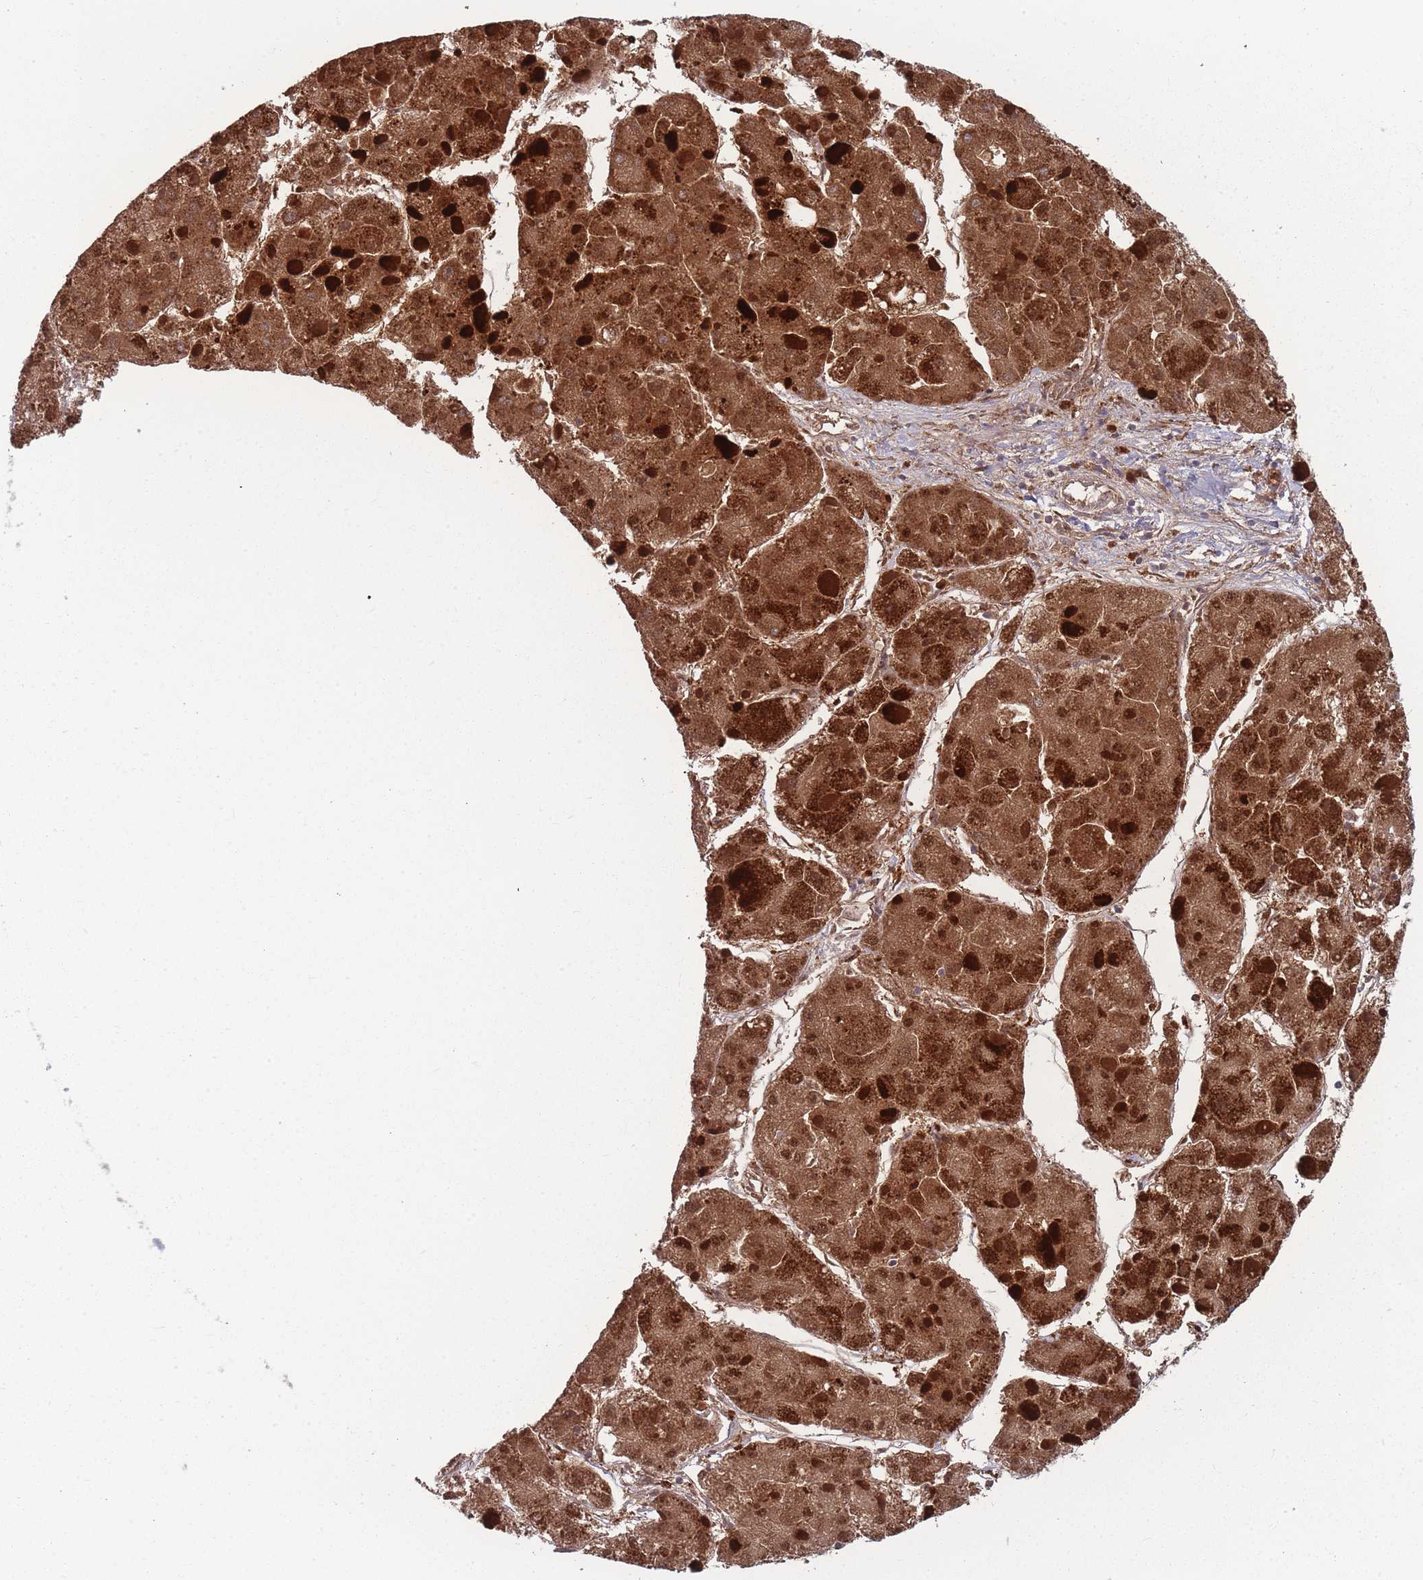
{"staining": {"intensity": "strong", "quantity": ">75%", "location": "cytoplasmic/membranous"}, "tissue": "liver cancer", "cell_type": "Tumor cells", "image_type": "cancer", "snomed": [{"axis": "morphology", "description": "Carcinoma, Hepatocellular, NOS"}, {"axis": "topography", "description": "Liver"}], "caption": "Human liver cancer stained for a protein (brown) demonstrates strong cytoplasmic/membranous positive positivity in approximately >75% of tumor cells.", "gene": "SLC35B4", "patient": {"sex": "female", "age": 73}}